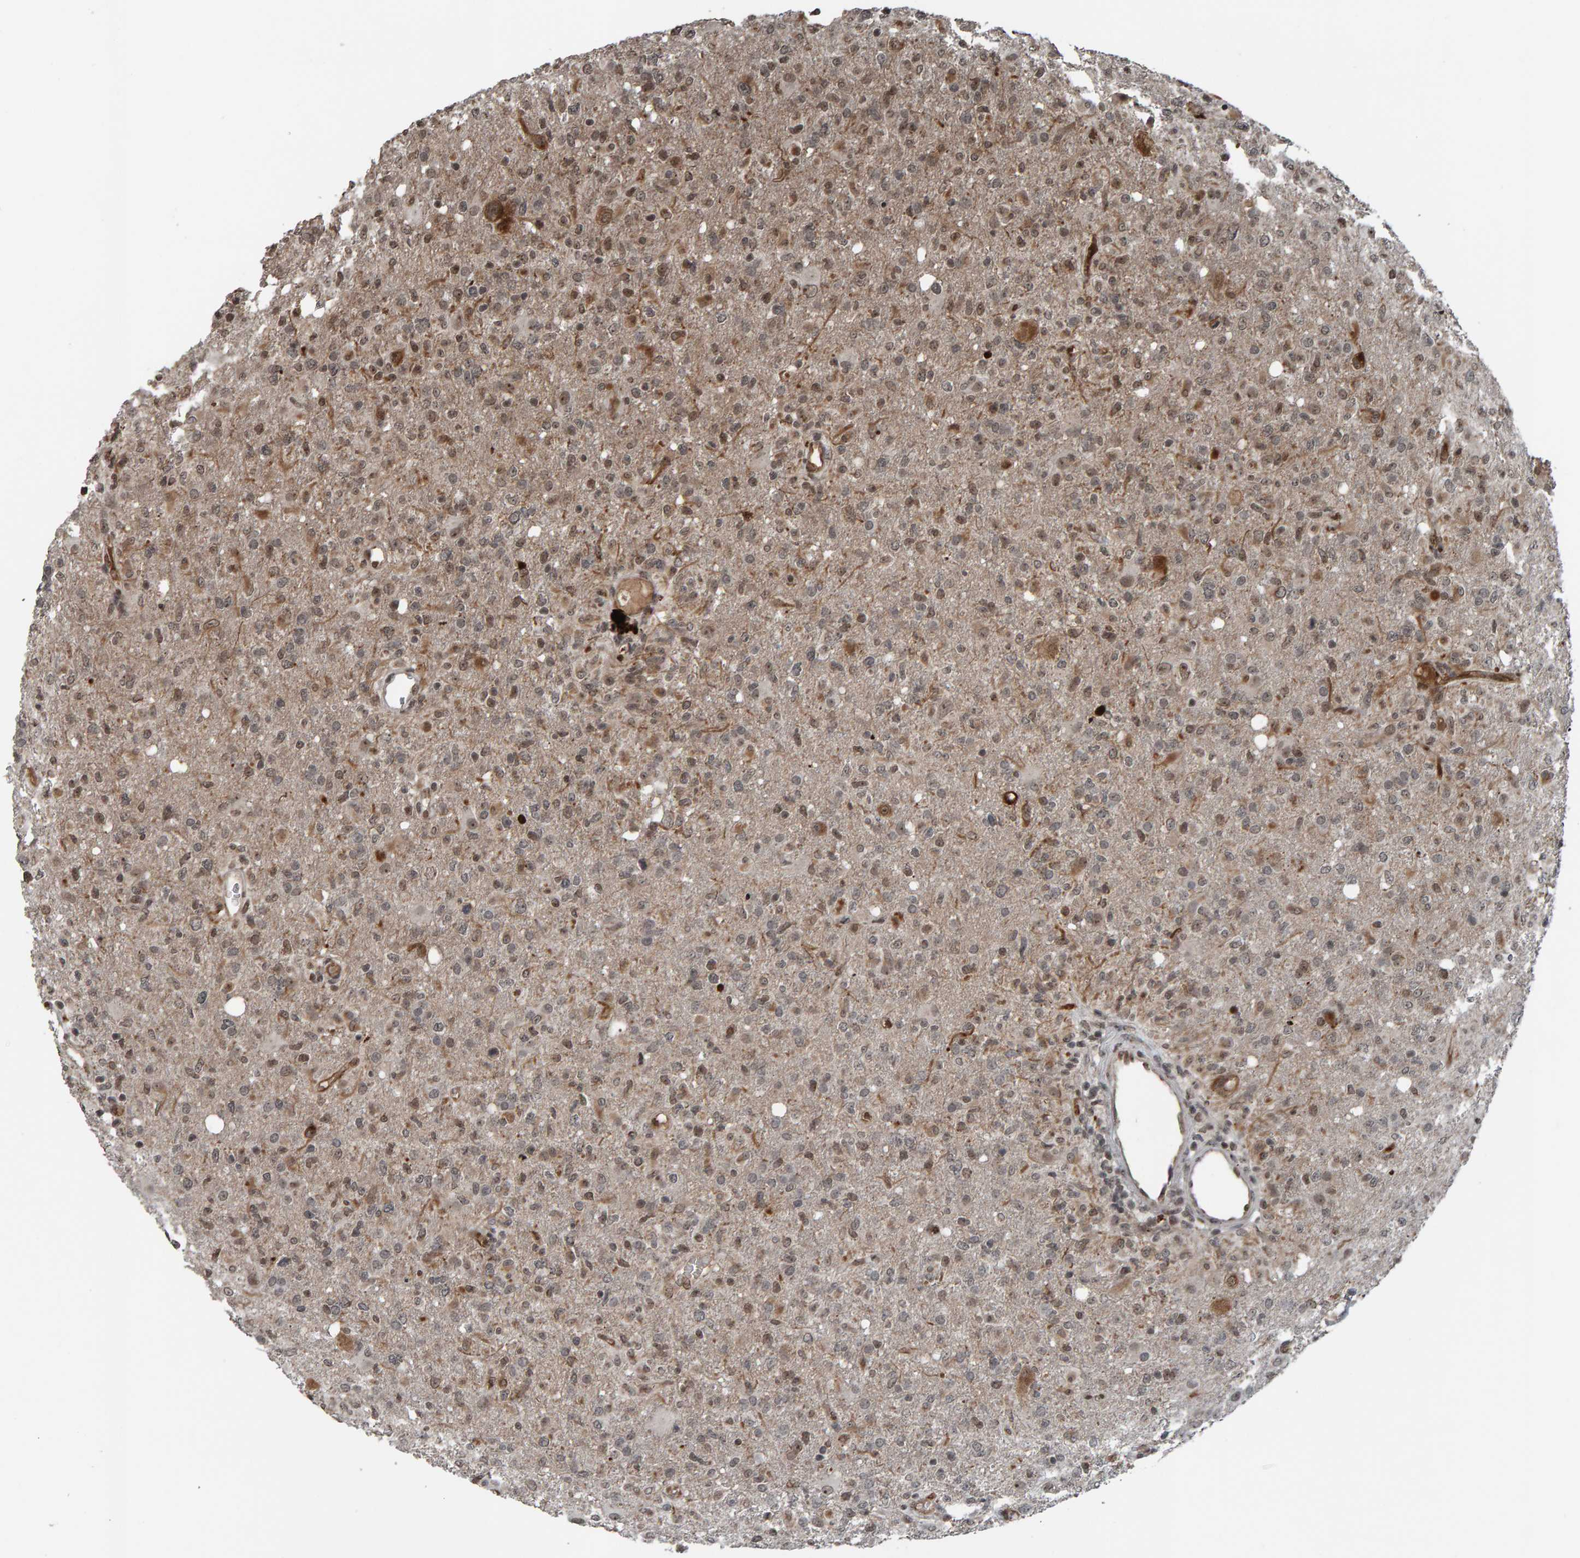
{"staining": {"intensity": "weak", "quantity": "25%-75%", "location": "cytoplasmic/membranous,nuclear"}, "tissue": "glioma", "cell_type": "Tumor cells", "image_type": "cancer", "snomed": [{"axis": "morphology", "description": "Glioma, malignant, High grade"}, {"axis": "topography", "description": "Brain"}], "caption": "Approximately 25%-75% of tumor cells in glioma show weak cytoplasmic/membranous and nuclear protein expression as visualized by brown immunohistochemical staining.", "gene": "ZNF366", "patient": {"sex": "female", "age": 57}}